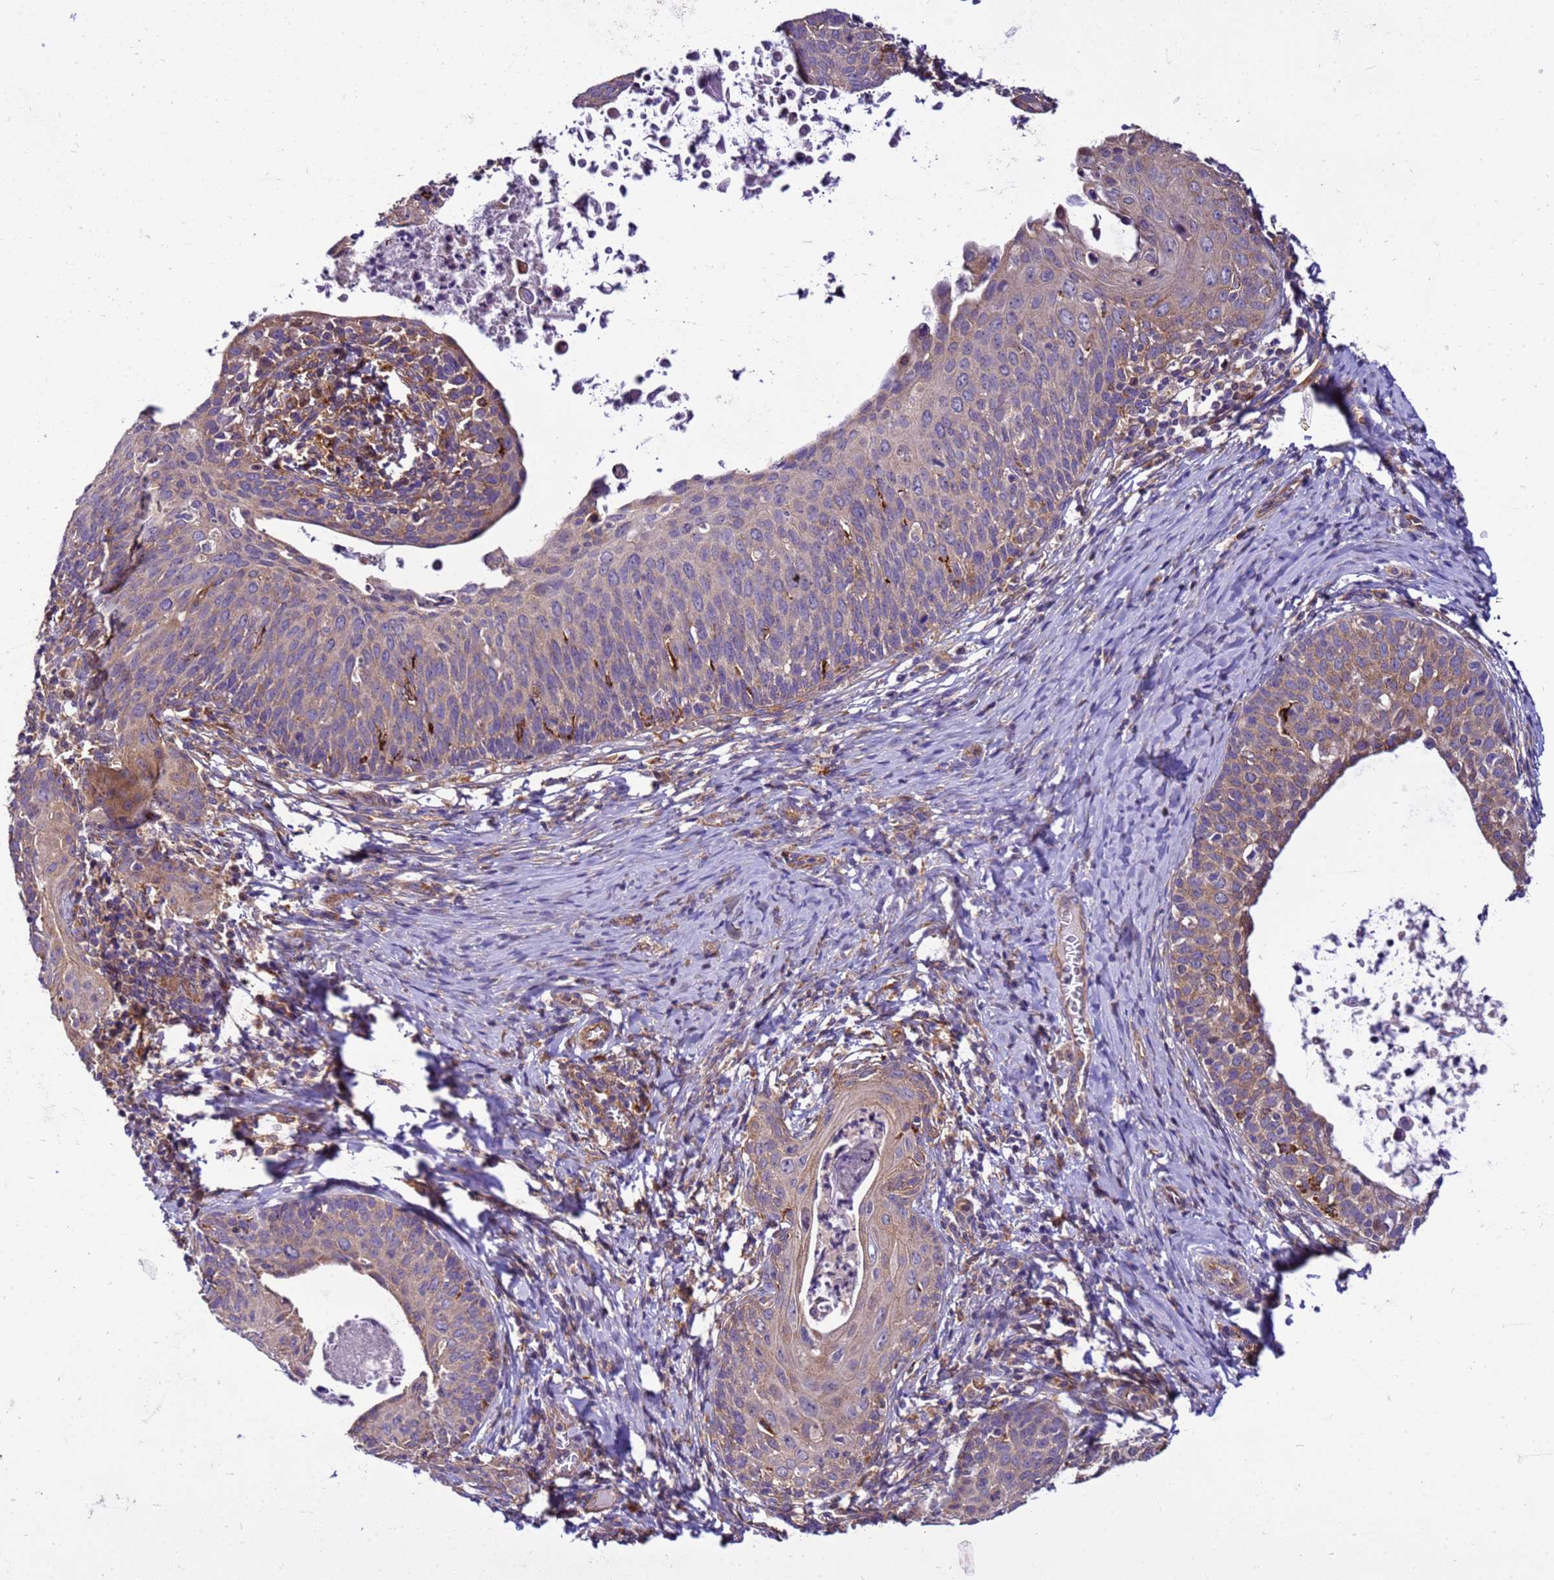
{"staining": {"intensity": "weak", "quantity": "25%-75%", "location": "cytoplasmic/membranous"}, "tissue": "cervical cancer", "cell_type": "Tumor cells", "image_type": "cancer", "snomed": [{"axis": "morphology", "description": "Squamous cell carcinoma, NOS"}, {"axis": "topography", "description": "Cervix"}], "caption": "Immunohistochemical staining of human squamous cell carcinoma (cervical) demonstrates weak cytoplasmic/membranous protein staining in approximately 25%-75% of tumor cells.", "gene": "PKD1", "patient": {"sex": "female", "age": 52}}